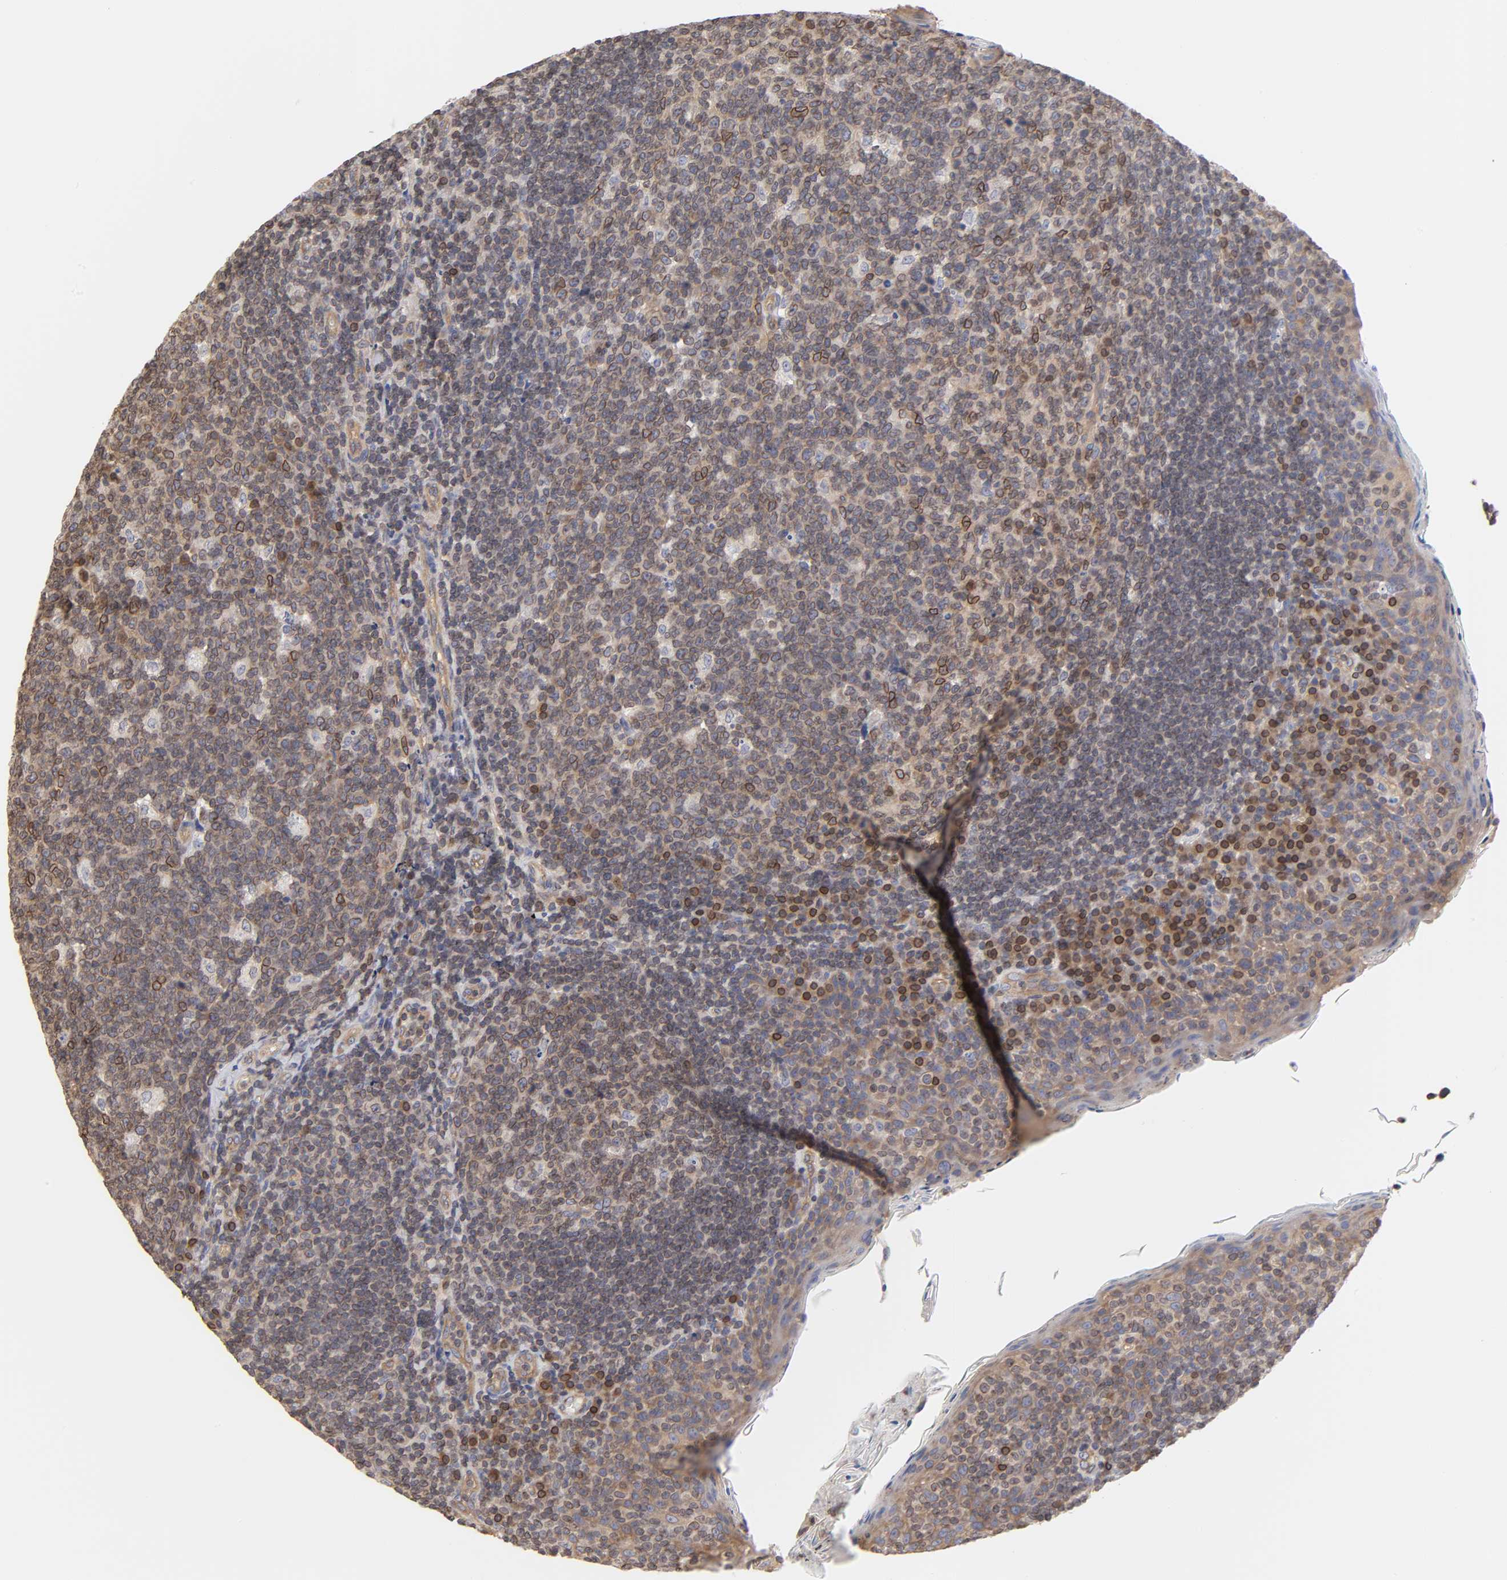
{"staining": {"intensity": "weak", "quantity": ">75%", "location": "cytoplasmic/membranous"}, "tissue": "tonsil", "cell_type": "Germinal center cells", "image_type": "normal", "snomed": [{"axis": "morphology", "description": "Normal tissue, NOS"}, {"axis": "topography", "description": "Tonsil"}], "caption": "Approximately >75% of germinal center cells in normal human tonsil show weak cytoplasmic/membranous protein staining as visualized by brown immunohistochemical staining.", "gene": "STRN3", "patient": {"sex": "male", "age": 17}}